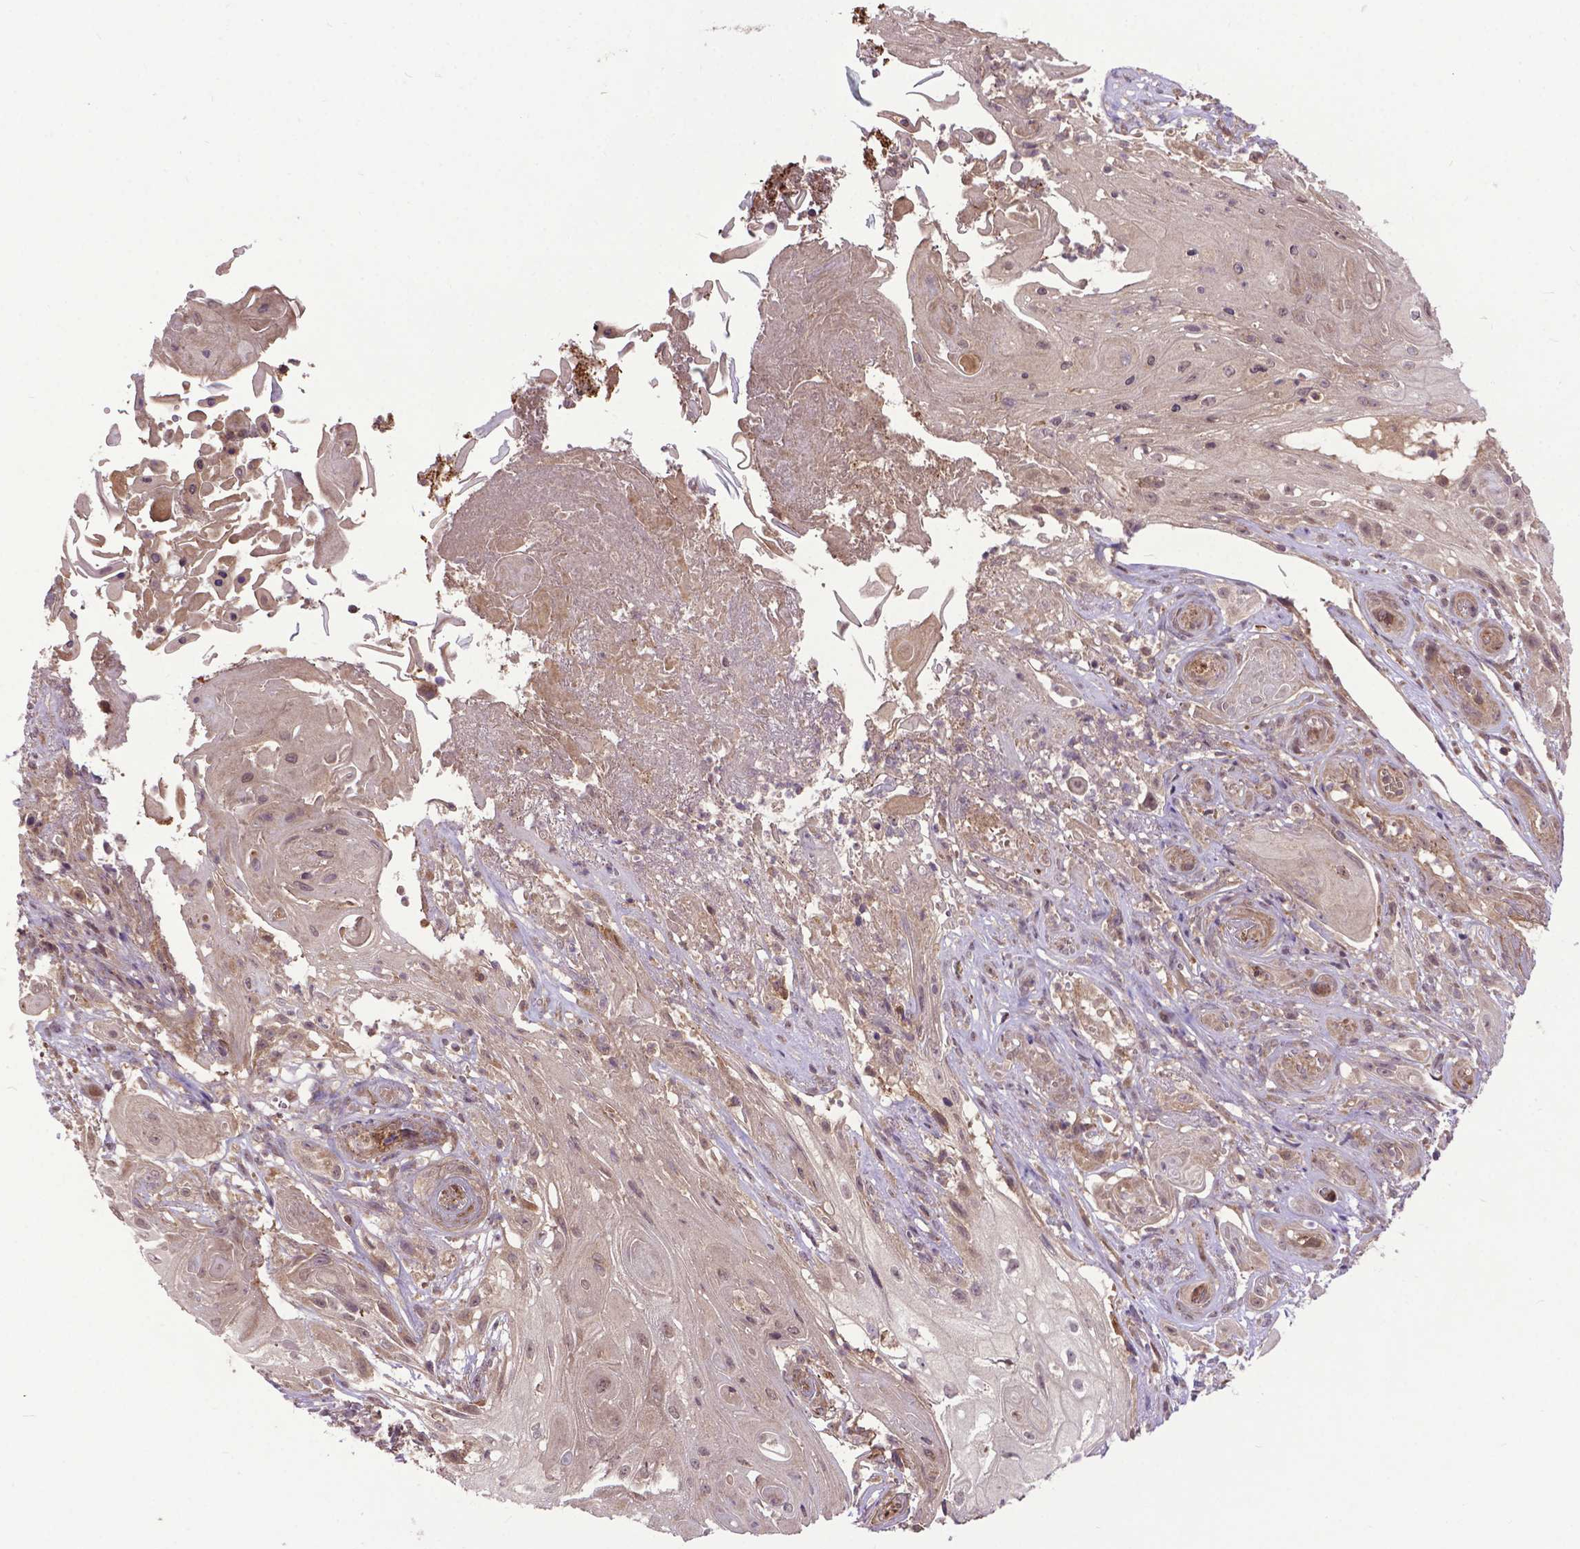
{"staining": {"intensity": "weak", "quantity": ">75%", "location": "cytoplasmic/membranous,nuclear"}, "tissue": "skin cancer", "cell_type": "Tumor cells", "image_type": "cancer", "snomed": [{"axis": "morphology", "description": "Squamous cell carcinoma, NOS"}, {"axis": "topography", "description": "Skin"}], "caption": "Approximately >75% of tumor cells in skin squamous cell carcinoma reveal weak cytoplasmic/membranous and nuclear protein expression as visualized by brown immunohistochemical staining.", "gene": "ZNF616", "patient": {"sex": "male", "age": 62}}